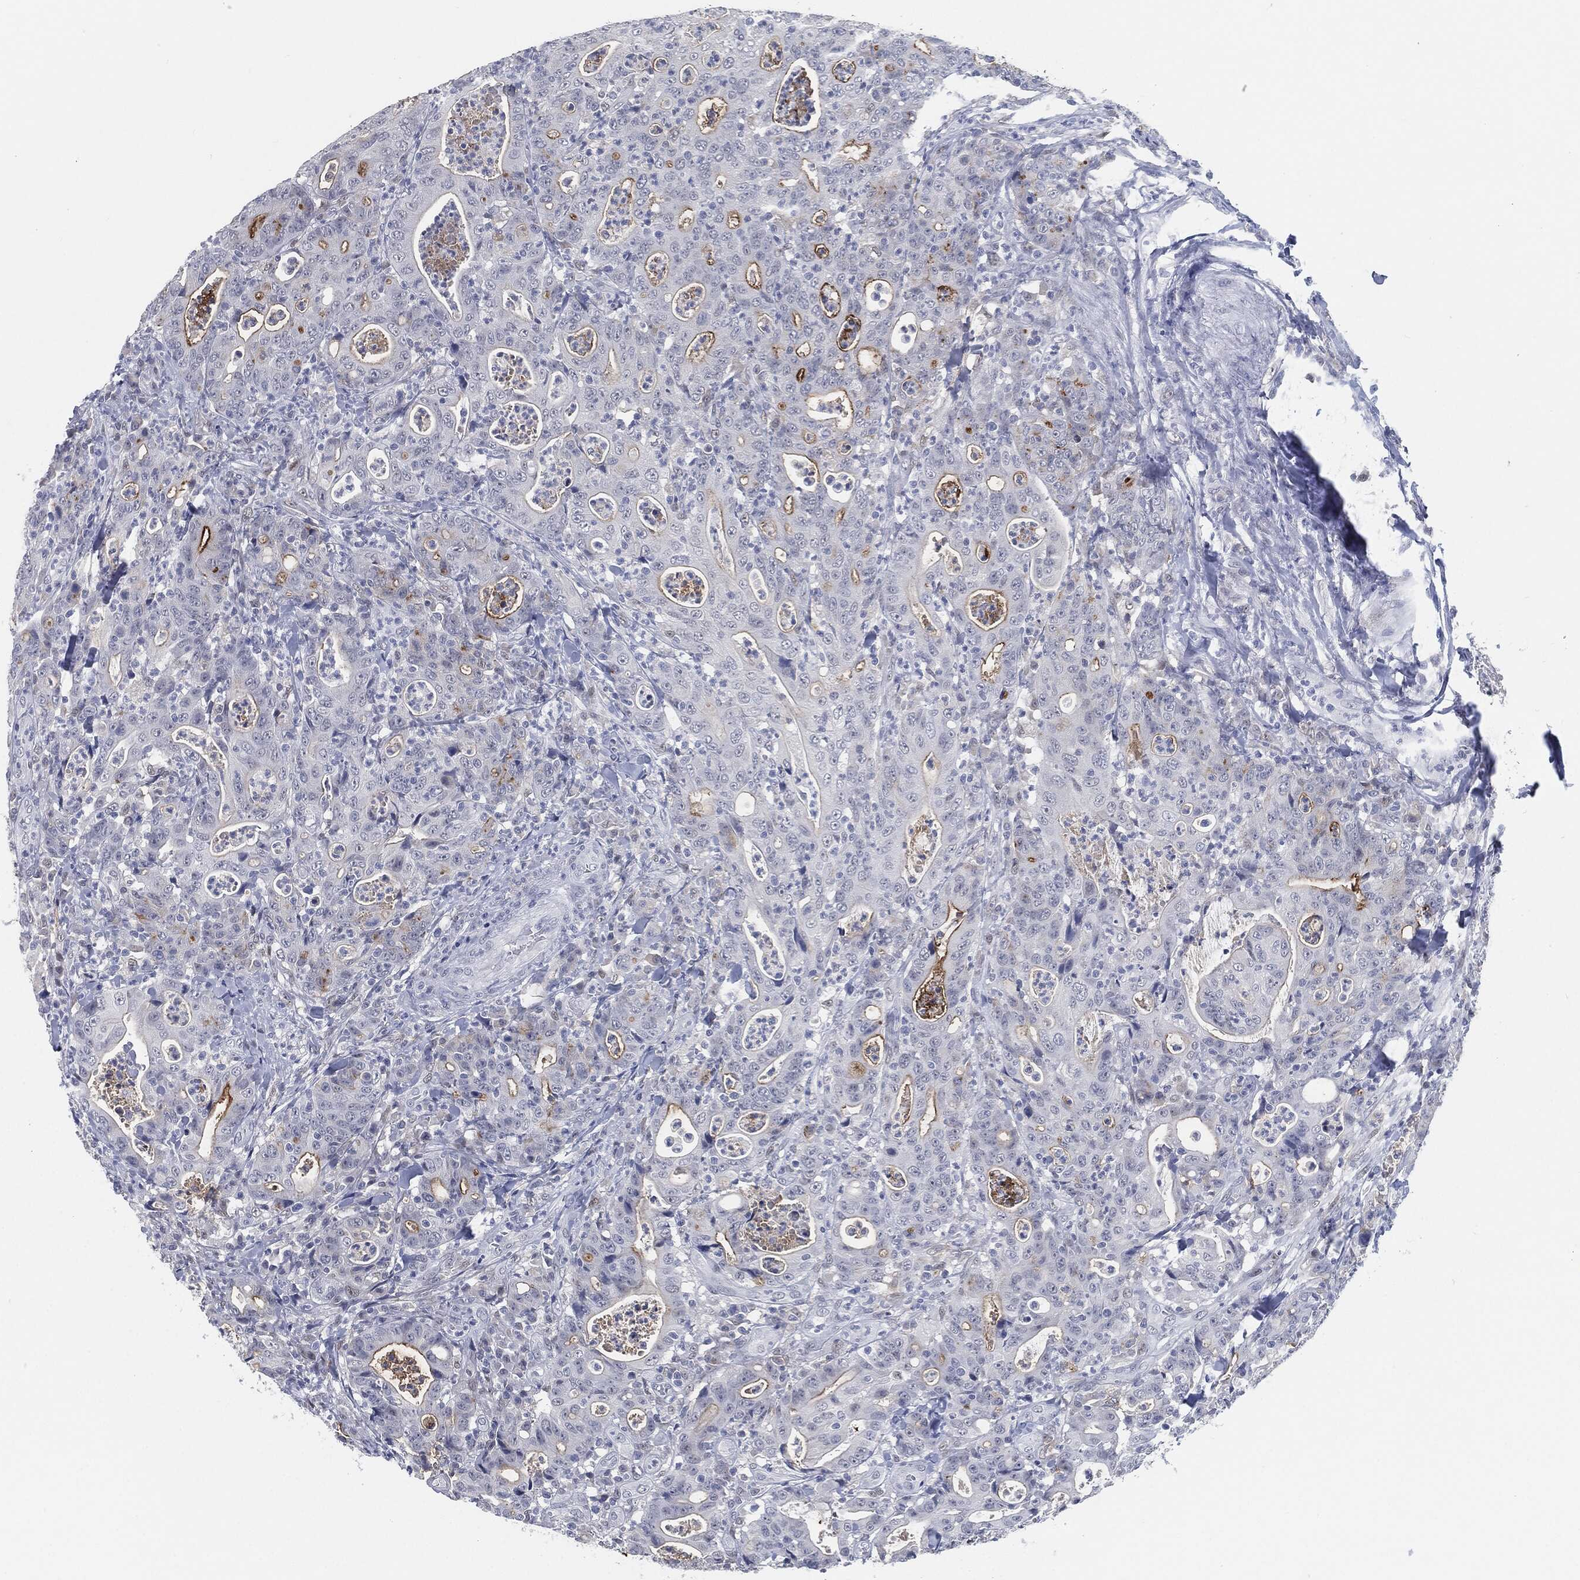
{"staining": {"intensity": "strong", "quantity": "25%-75%", "location": "cytoplasmic/membranous"}, "tissue": "colorectal cancer", "cell_type": "Tumor cells", "image_type": "cancer", "snomed": [{"axis": "morphology", "description": "Adenocarcinoma, NOS"}, {"axis": "topography", "description": "Colon"}], "caption": "Immunohistochemical staining of colorectal adenocarcinoma shows strong cytoplasmic/membranous protein positivity in approximately 25%-75% of tumor cells. Immunohistochemistry (ihc) stains the protein of interest in brown and the nuclei are stained blue.", "gene": "PROM1", "patient": {"sex": "male", "age": 70}}